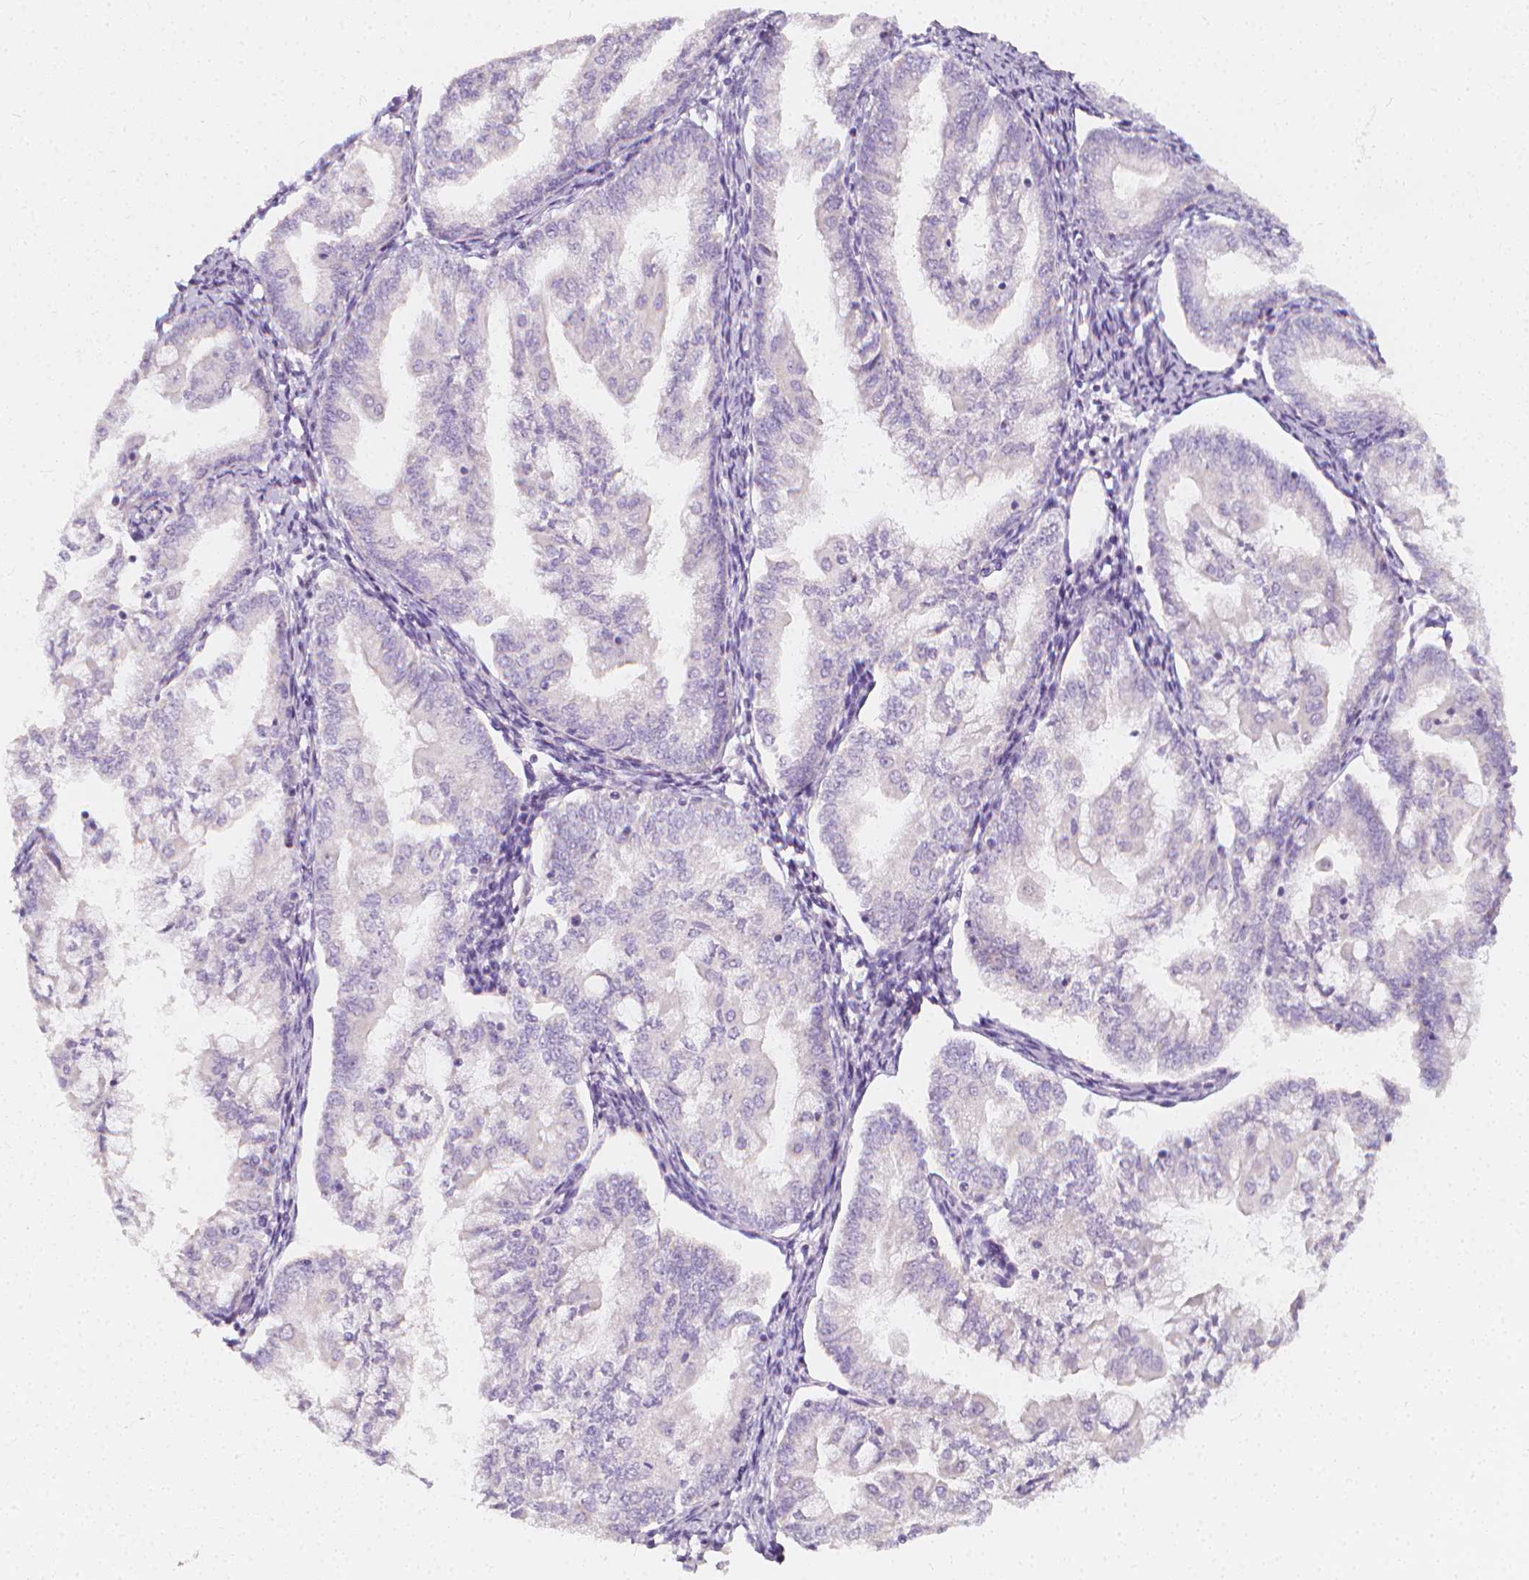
{"staining": {"intensity": "negative", "quantity": "none", "location": "none"}, "tissue": "endometrial cancer", "cell_type": "Tumor cells", "image_type": "cancer", "snomed": [{"axis": "morphology", "description": "Adenocarcinoma, NOS"}, {"axis": "topography", "description": "Endometrium"}], "caption": "An IHC image of adenocarcinoma (endometrial) is shown. There is no staining in tumor cells of adenocarcinoma (endometrial). Nuclei are stained in blue.", "gene": "RBFOX1", "patient": {"sex": "female", "age": 55}}